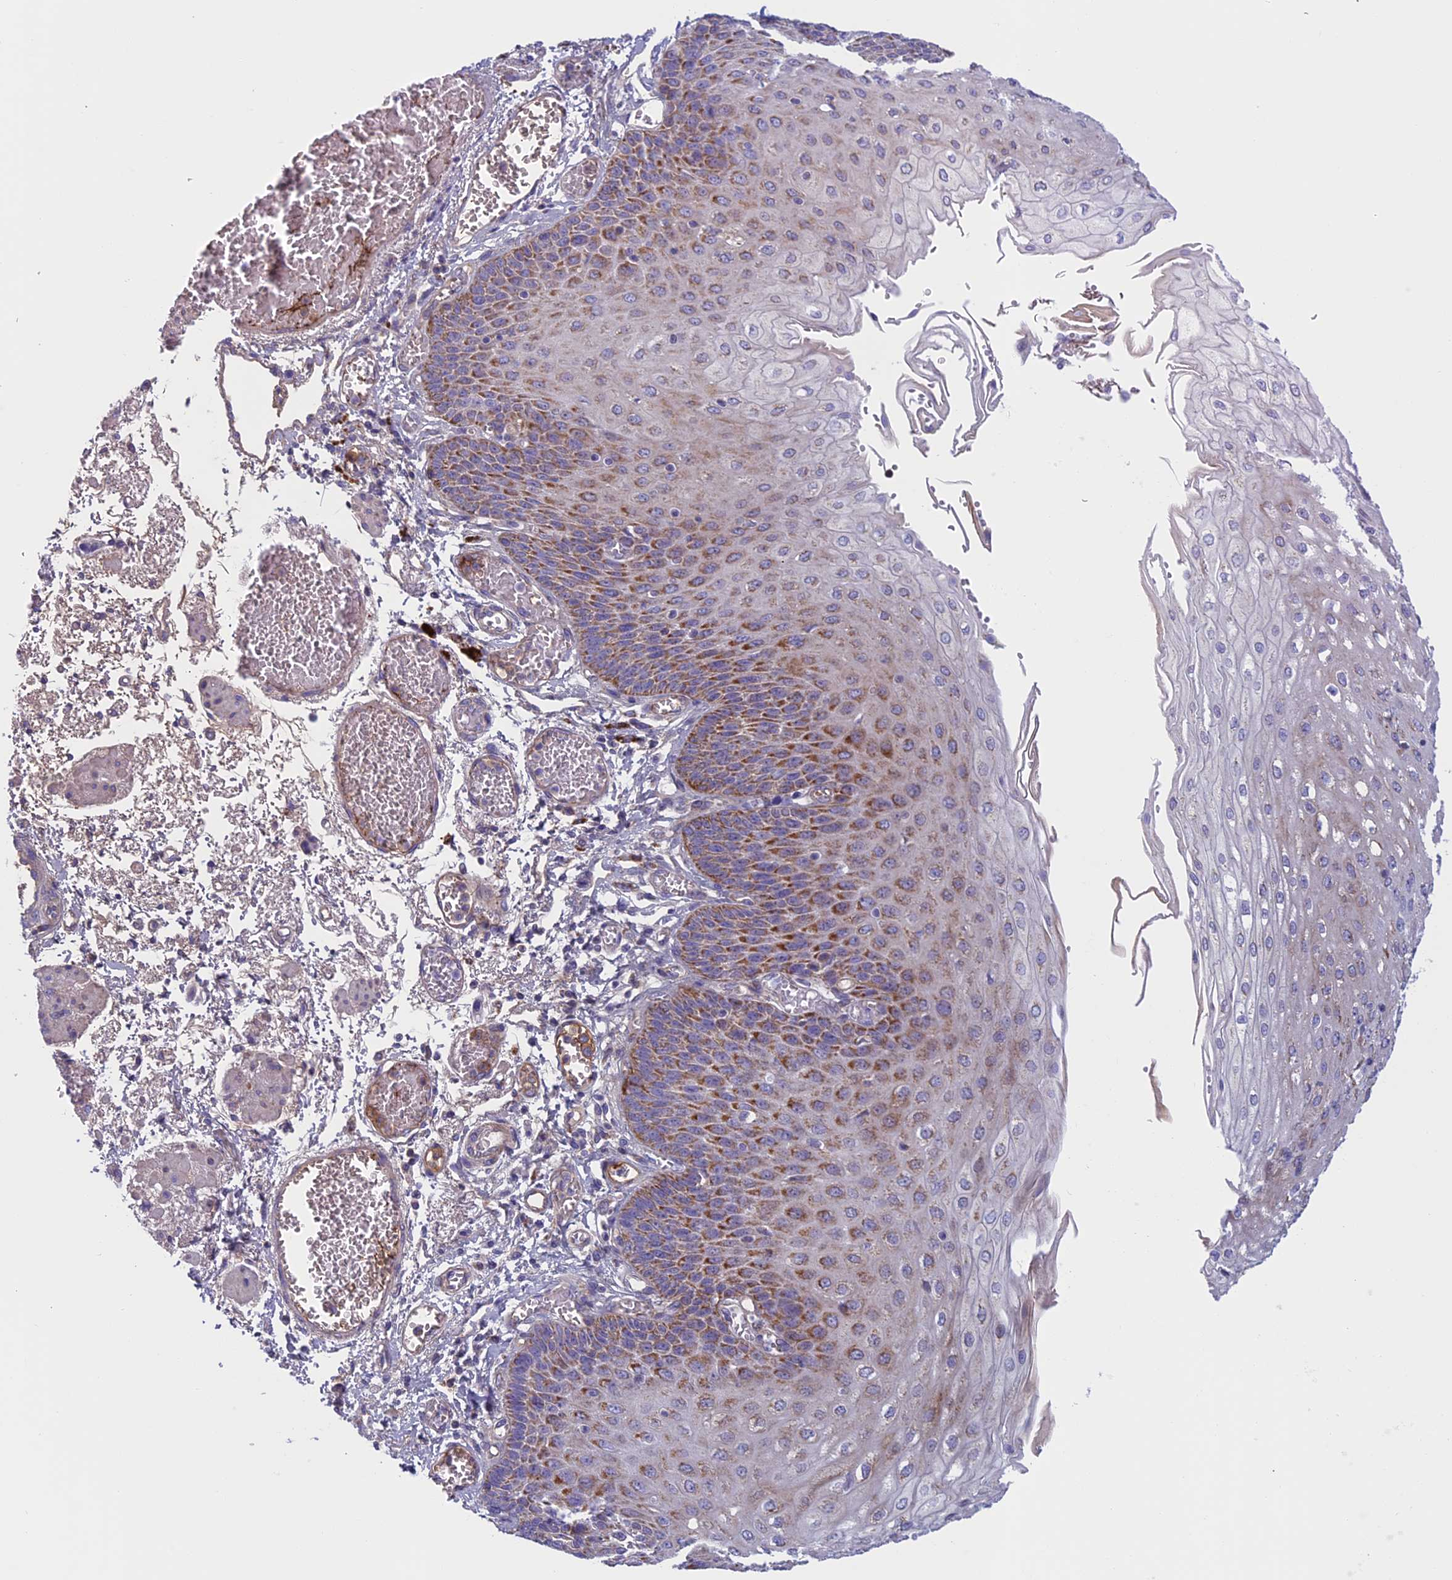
{"staining": {"intensity": "moderate", "quantity": ">75%", "location": "cytoplasmic/membranous"}, "tissue": "esophagus", "cell_type": "Squamous epithelial cells", "image_type": "normal", "snomed": [{"axis": "morphology", "description": "Normal tissue, NOS"}, {"axis": "topography", "description": "Esophagus"}], "caption": "The image shows staining of benign esophagus, revealing moderate cytoplasmic/membranous protein staining (brown color) within squamous epithelial cells.", "gene": "NDUFB9", "patient": {"sex": "male", "age": 81}}